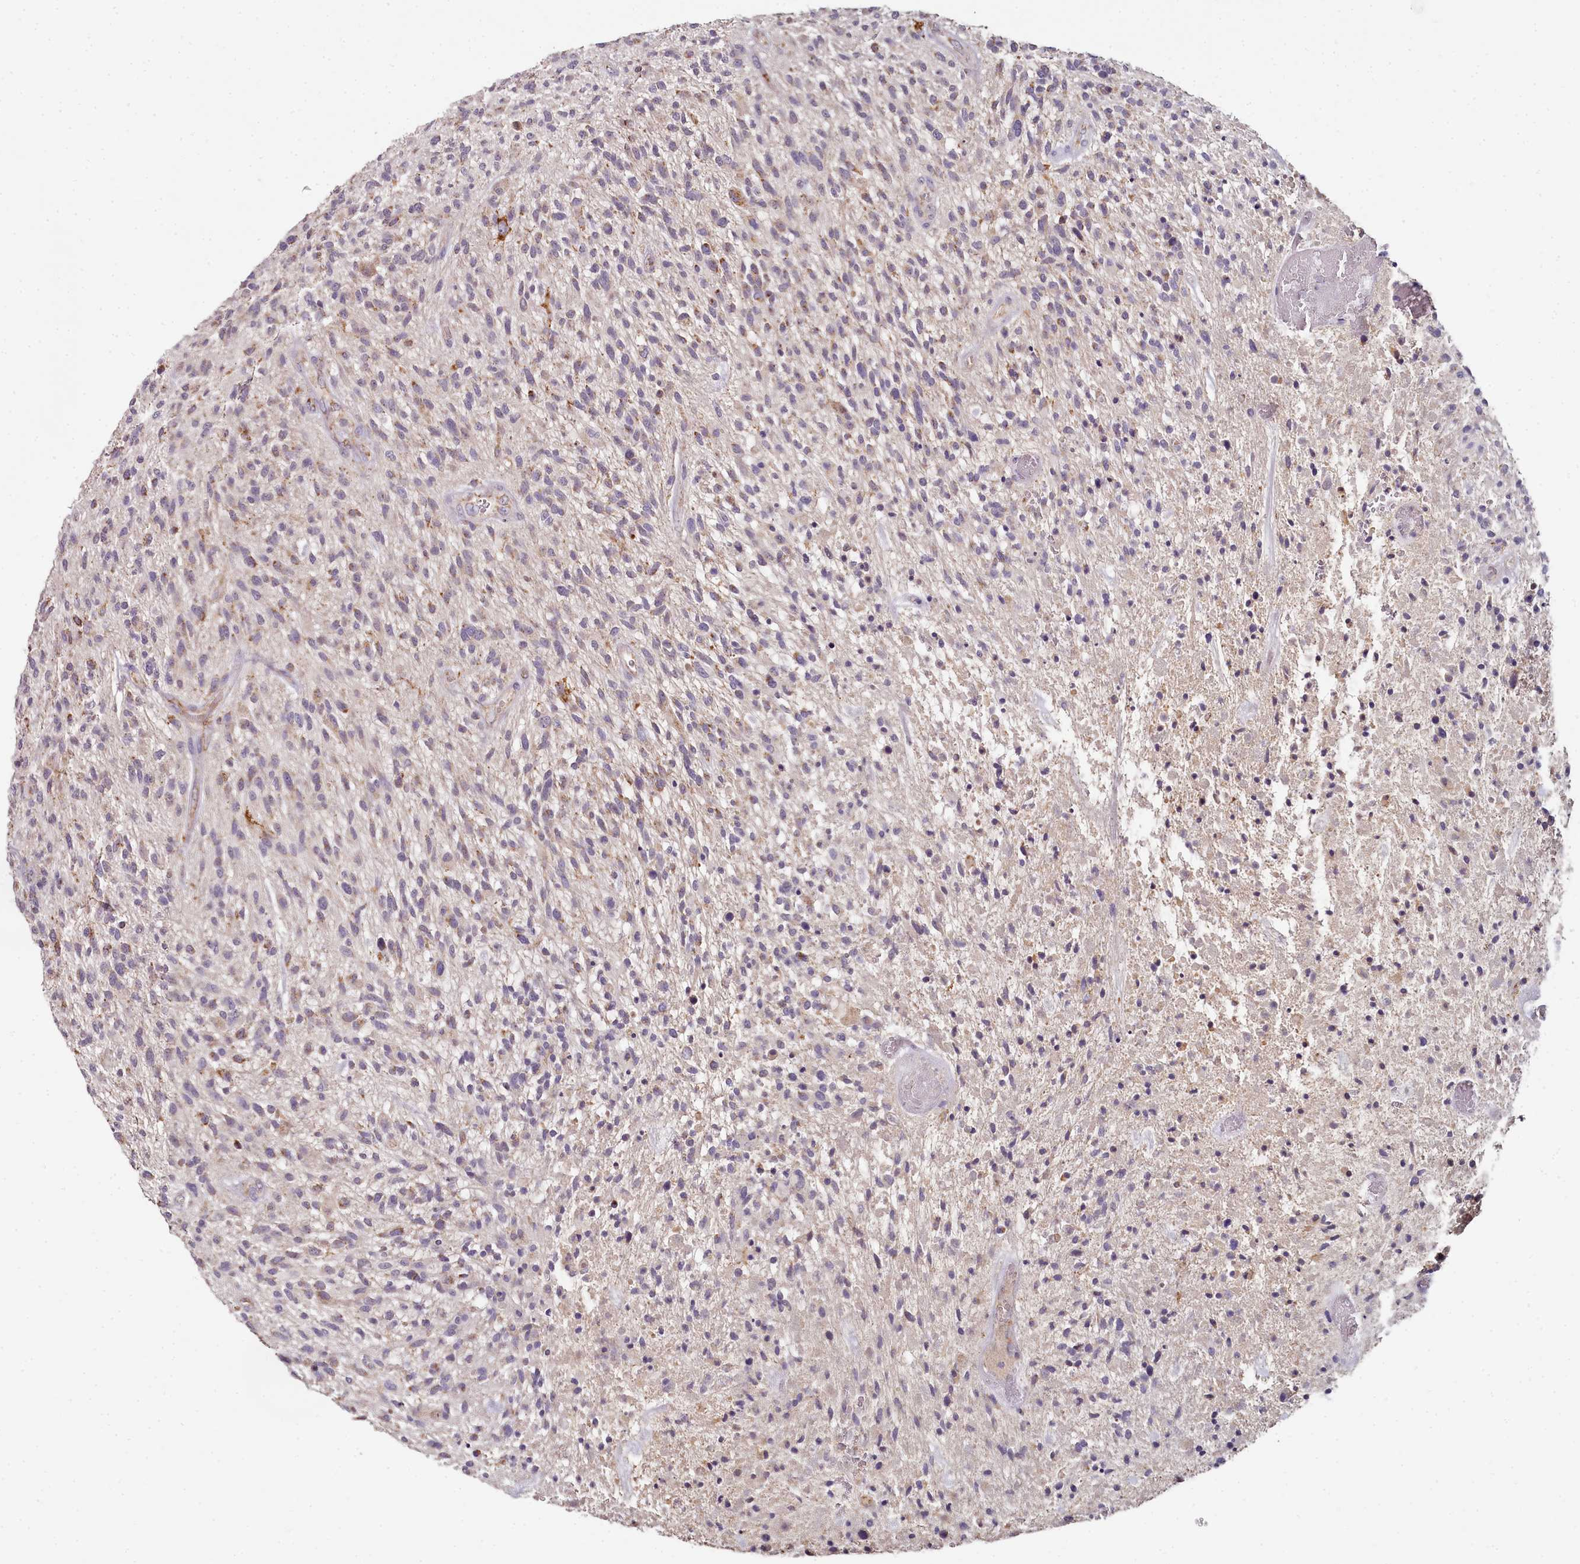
{"staining": {"intensity": "moderate", "quantity": "<25%", "location": "cytoplasmic/membranous"}, "tissue": "glioma", "cell_type": "Tumor cells", "image_type": "cancer", "snomed": [{"axis": "morphology", "description": "Glioma, malignant, High grade"}, {"axis": "topography", "description": "Brain"}], "caption": "DAB immunohistochemical staining of glioma exhibits moderate cytoplasmic/membranous protein expression in approximately <25% of tumor cells. (brown staining indicates protein expression, while blue staining denotes nuclei).", "gene": "ACSS1", "patient": {"sex": "male", "age": 47}}